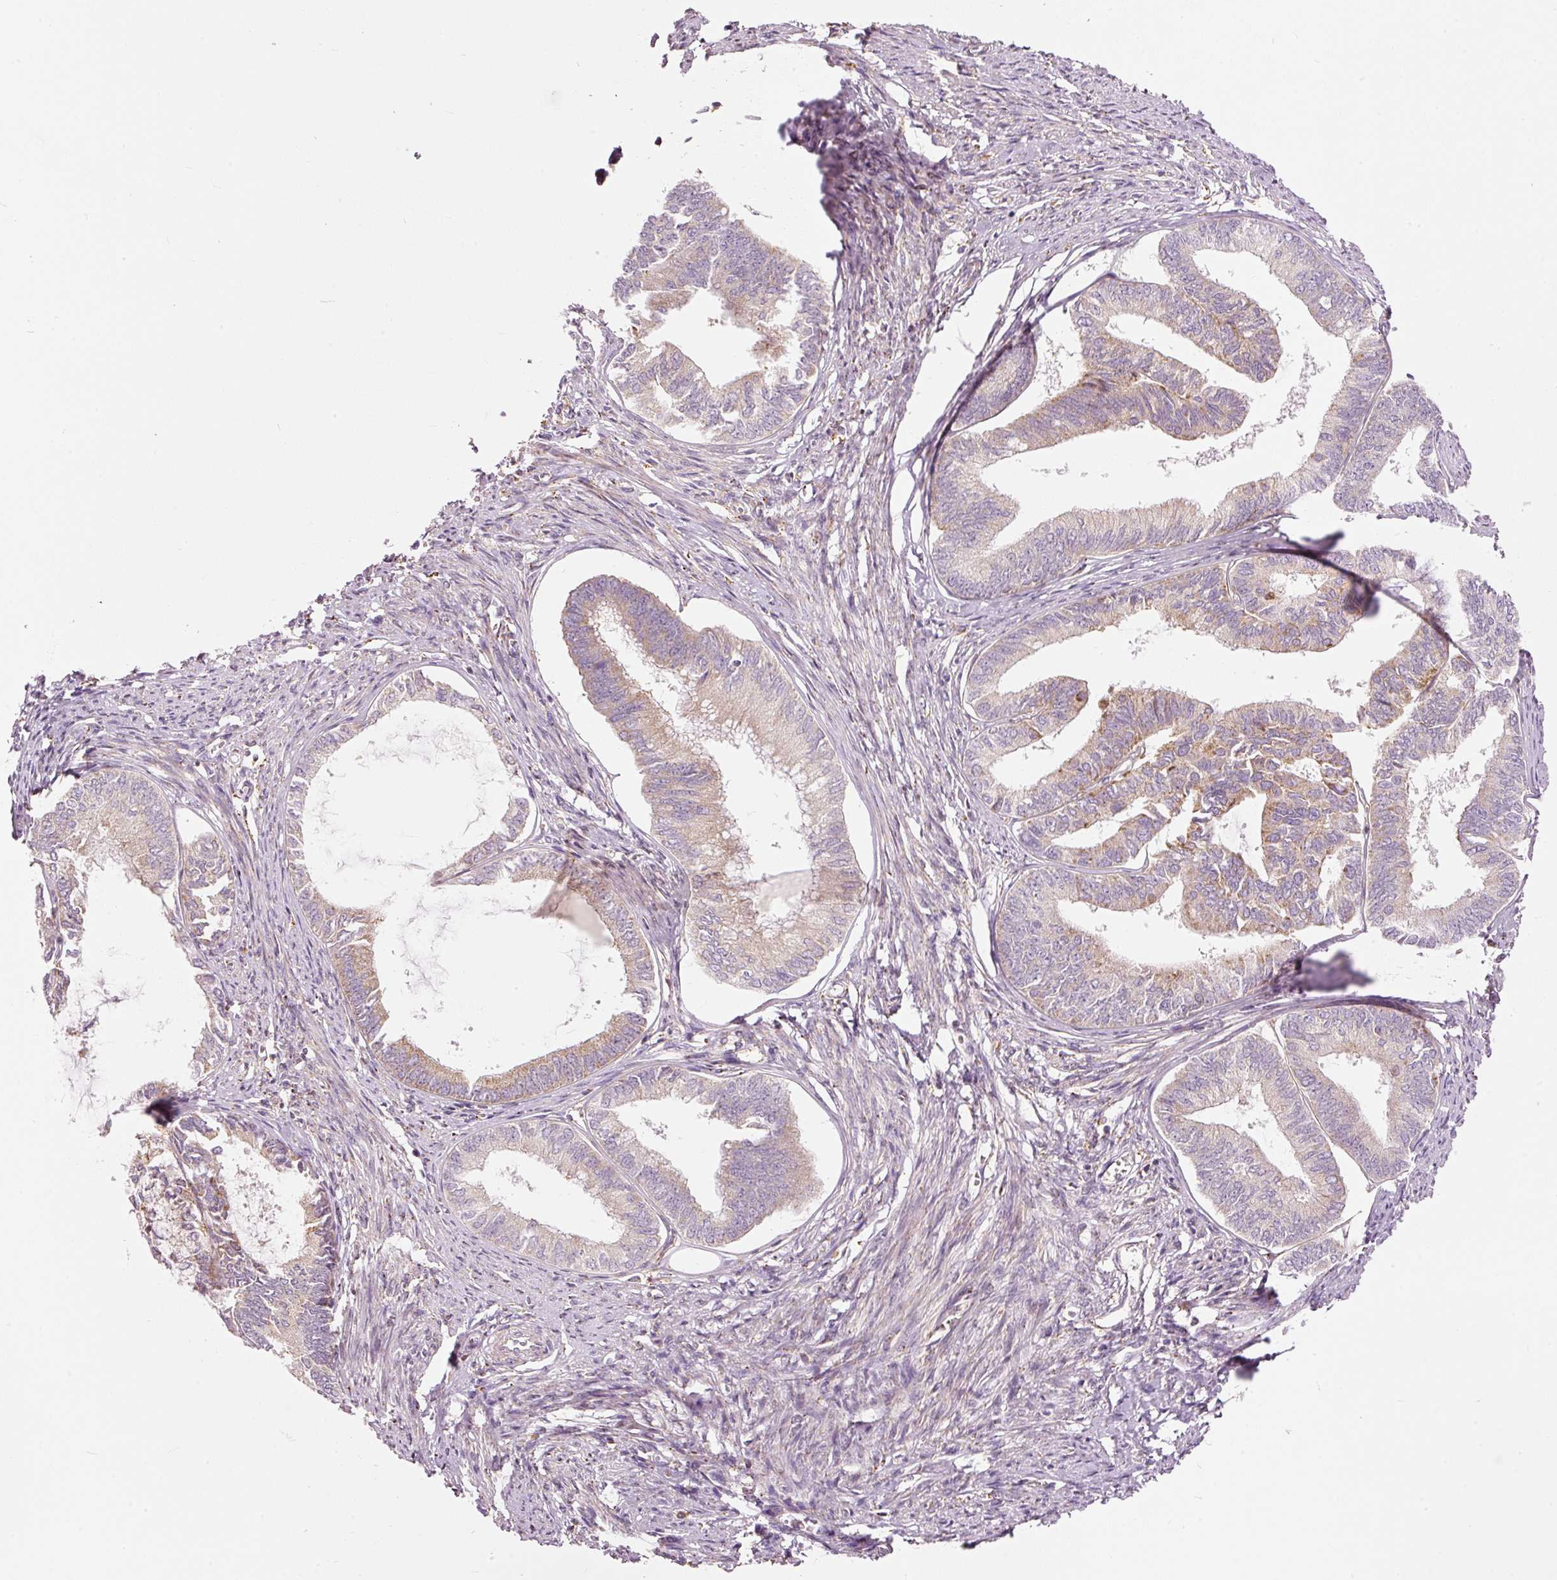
{"staining": {"intensity": "weak", "quantity": "25%-75%", "location": "cytoplasmic/membranous"}, "tissue": "endometrial cancer", "cell_type": "Tumor cells", "image_type": "cancer", "snomed": [{"axis": "morphology", "description": "Adenocarcinoma, NOS"}, {"axis": "topography", "description": "Endometrium"}], "caption": "Human endometrial adenocarcinoma stained with a protein marker reveals weak staining in tumor cells.", "gene": "SNAPC5", "patient": {"sex": "female", "age": 86}}